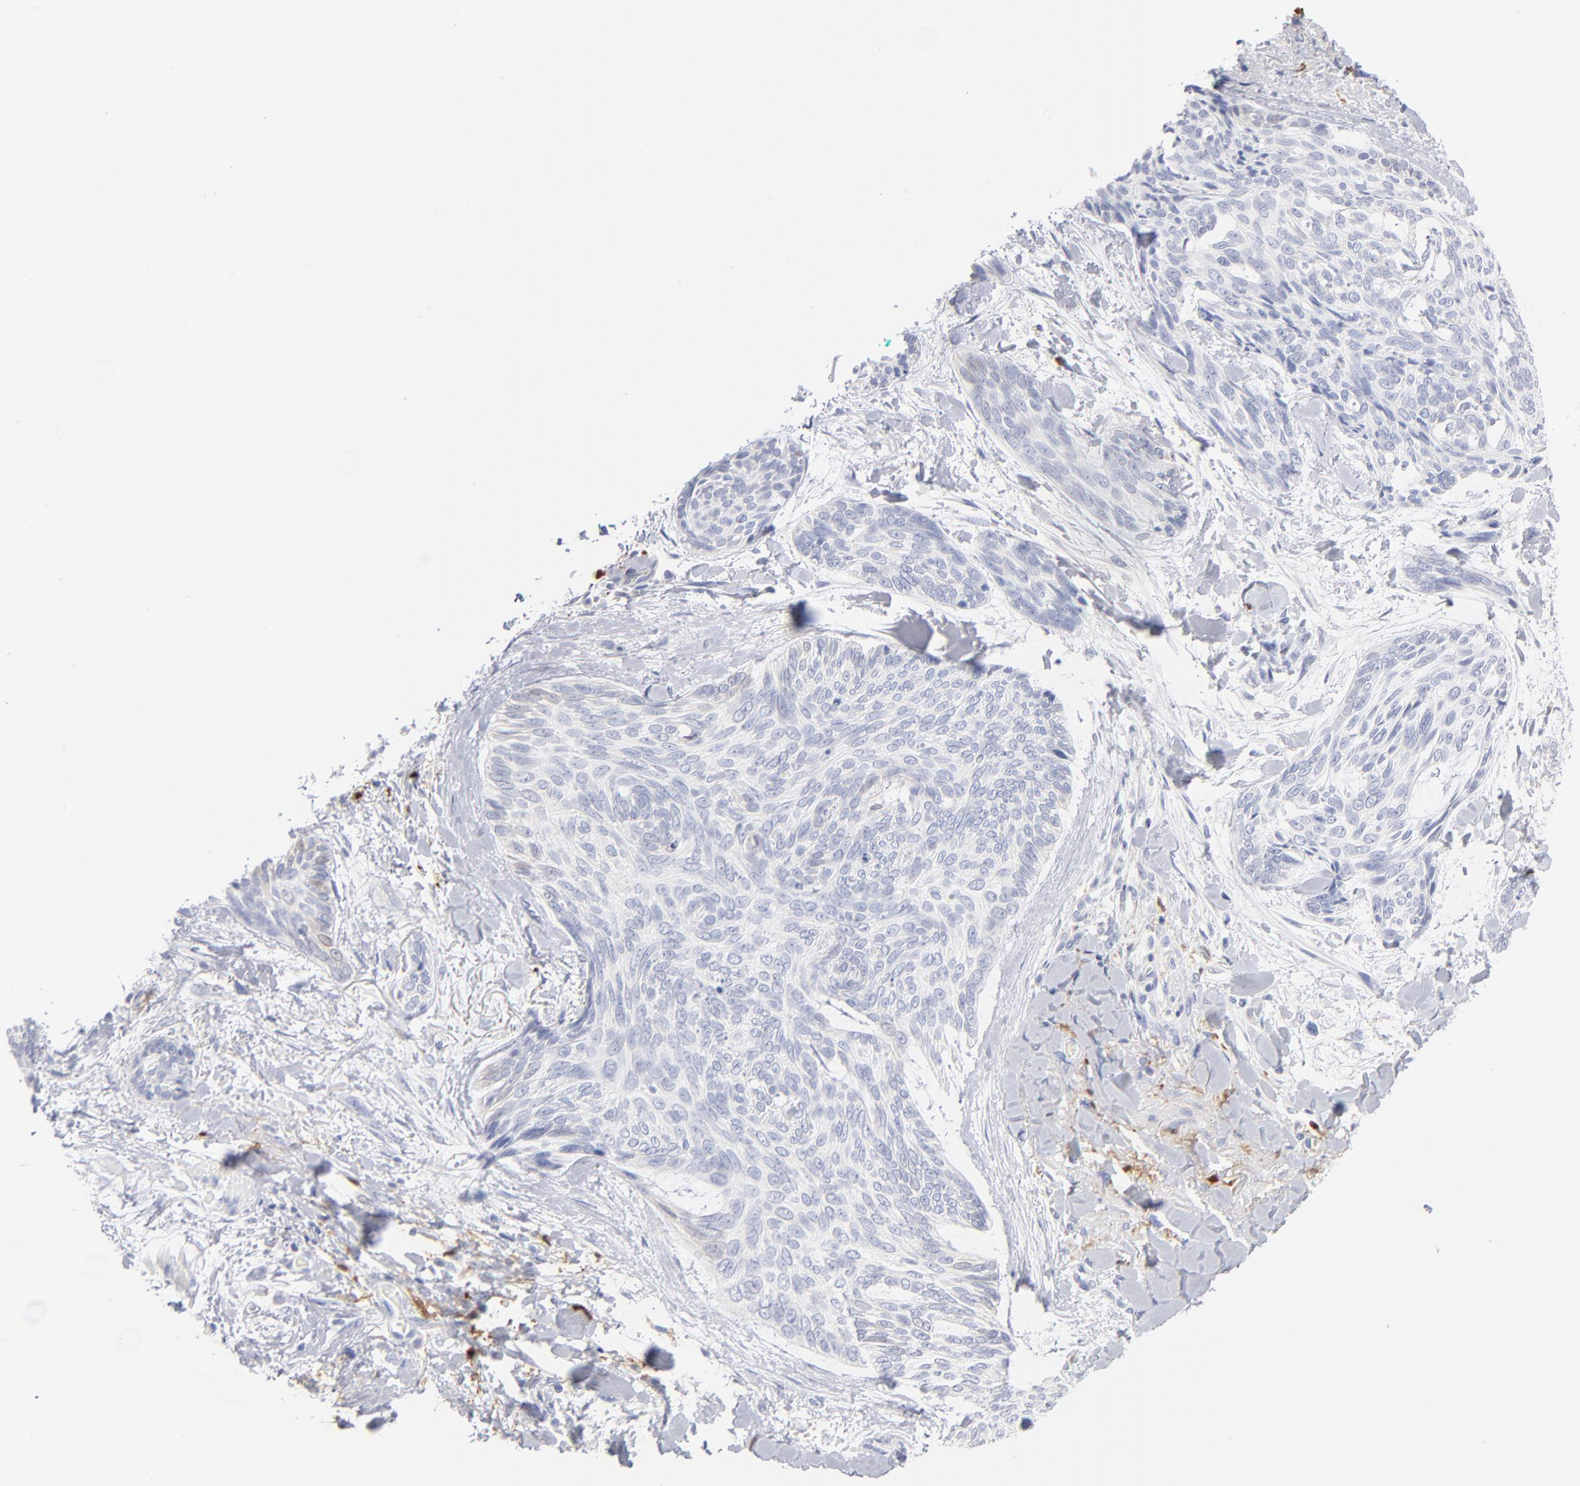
{"staining": {"intensity": "negative", "quantity": "none", "location": "none"}, "tissue": "skin cancer", "cell_type": "Tumor cells", "image_type": "cancer", "snomed": [{"axis": "morphology", "description": "Normal tissue, NOS"}, {"axis": "morphology", "description": "Basal cell carcinoma"}, {"axis": "topography", "description": "Skin"}], "caption": "DAB immunohistochemical staining of skin basal cell carcinoma reveals no significant positivity in tumor cells. (DAB IHC with hematoxylin counter stain).", "gene": "IFIT2", "patient": {"sex": "female", "age": 71}}